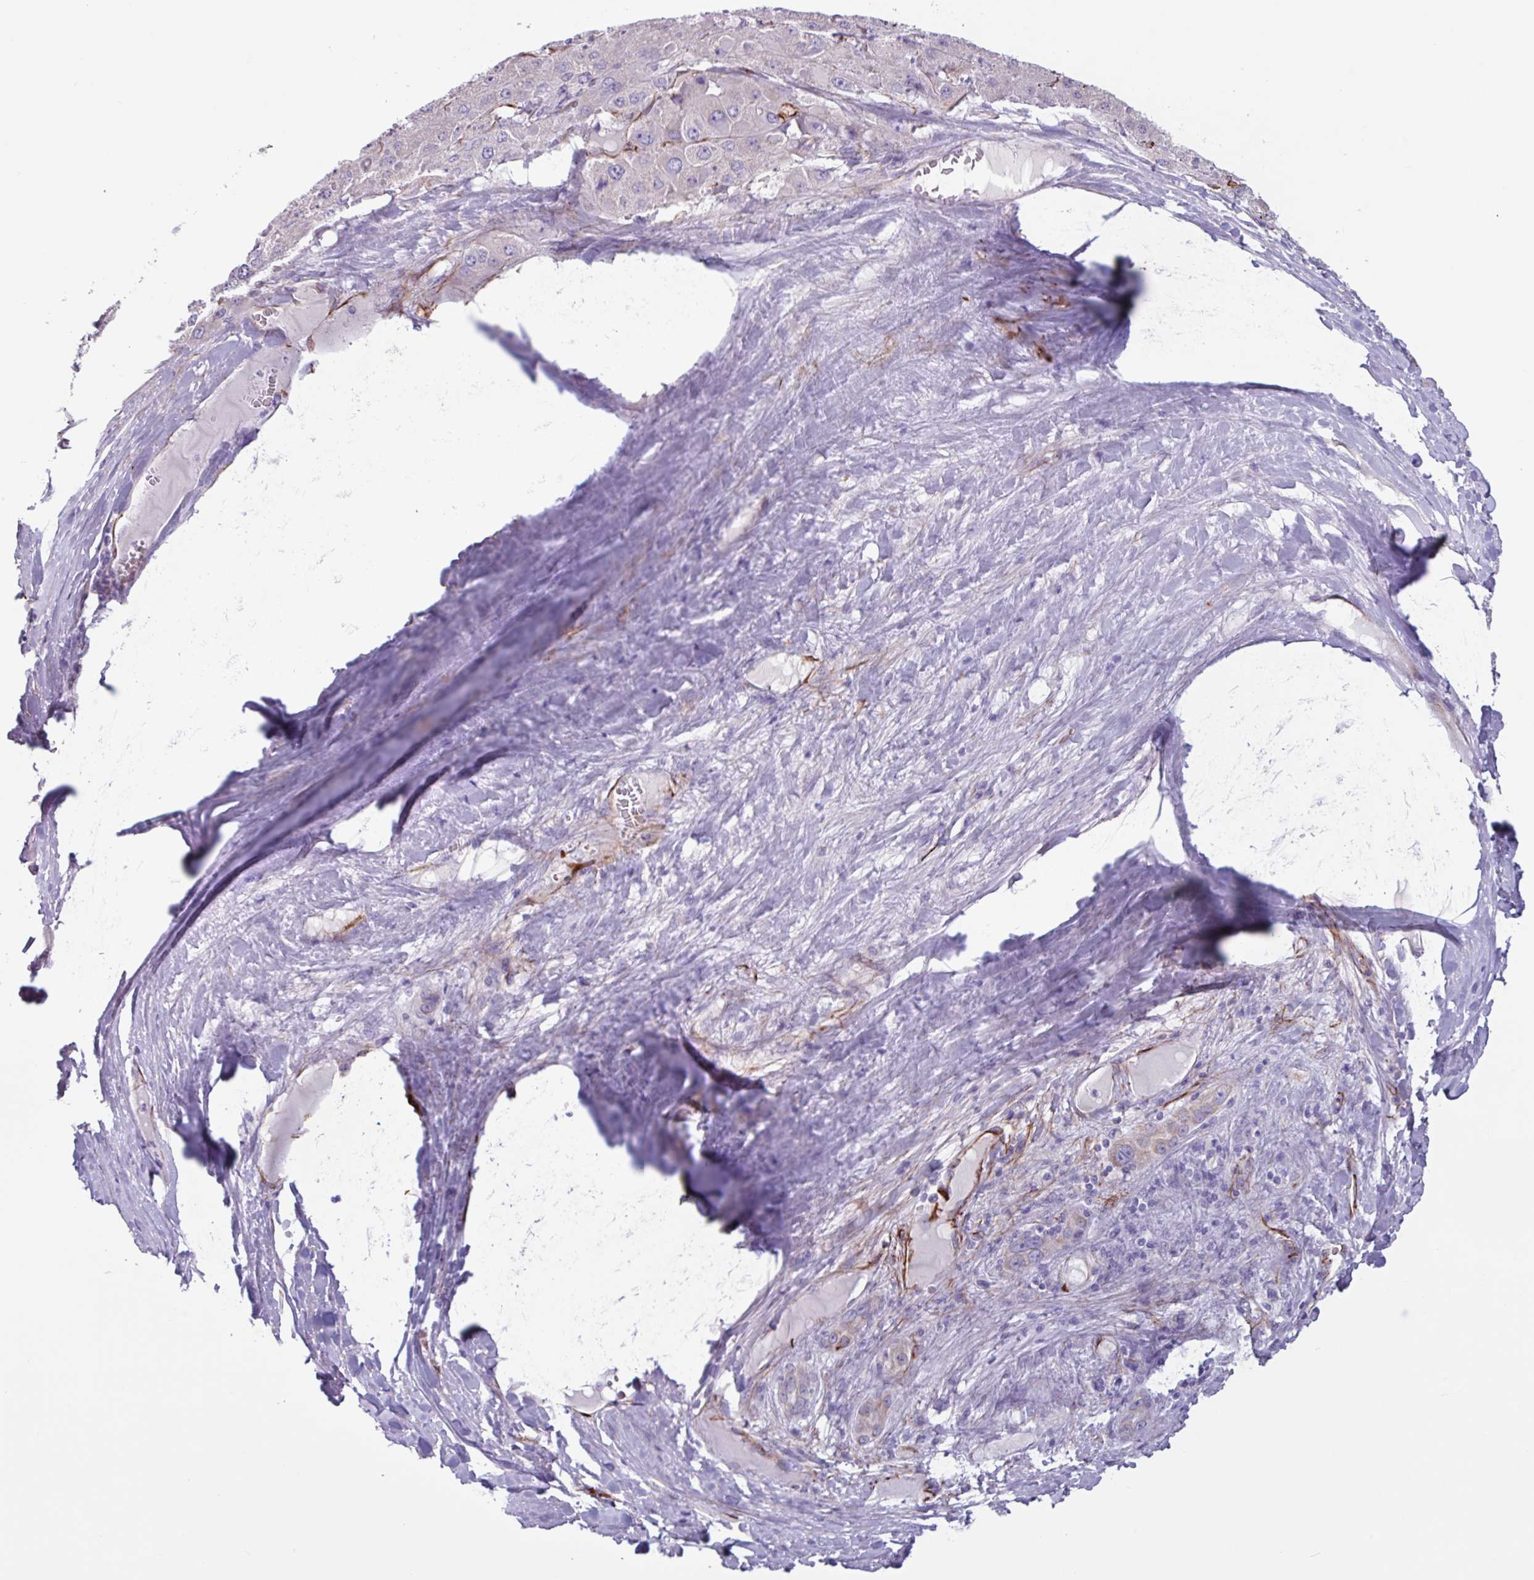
{"staining": {"intensity": "negative", "quantity": "none", "location": "none"}, "tissue": "liver cancer", "cell_type": "Tumor cells", "image_type": "cancer", "snomed": [{"axis": "morphology", "description": "Carcinoma, Hepatocellular, NOS"}, {"axis": "topography", "description": "Liver"}], "caption": "This is an immunohistochemistry (IHC) micrograph of human hepatocellular carcinoma (liver). There is no staining in tumor cells.", "gene": "BTD", "patient": {"sex": "female", "age": 73}}